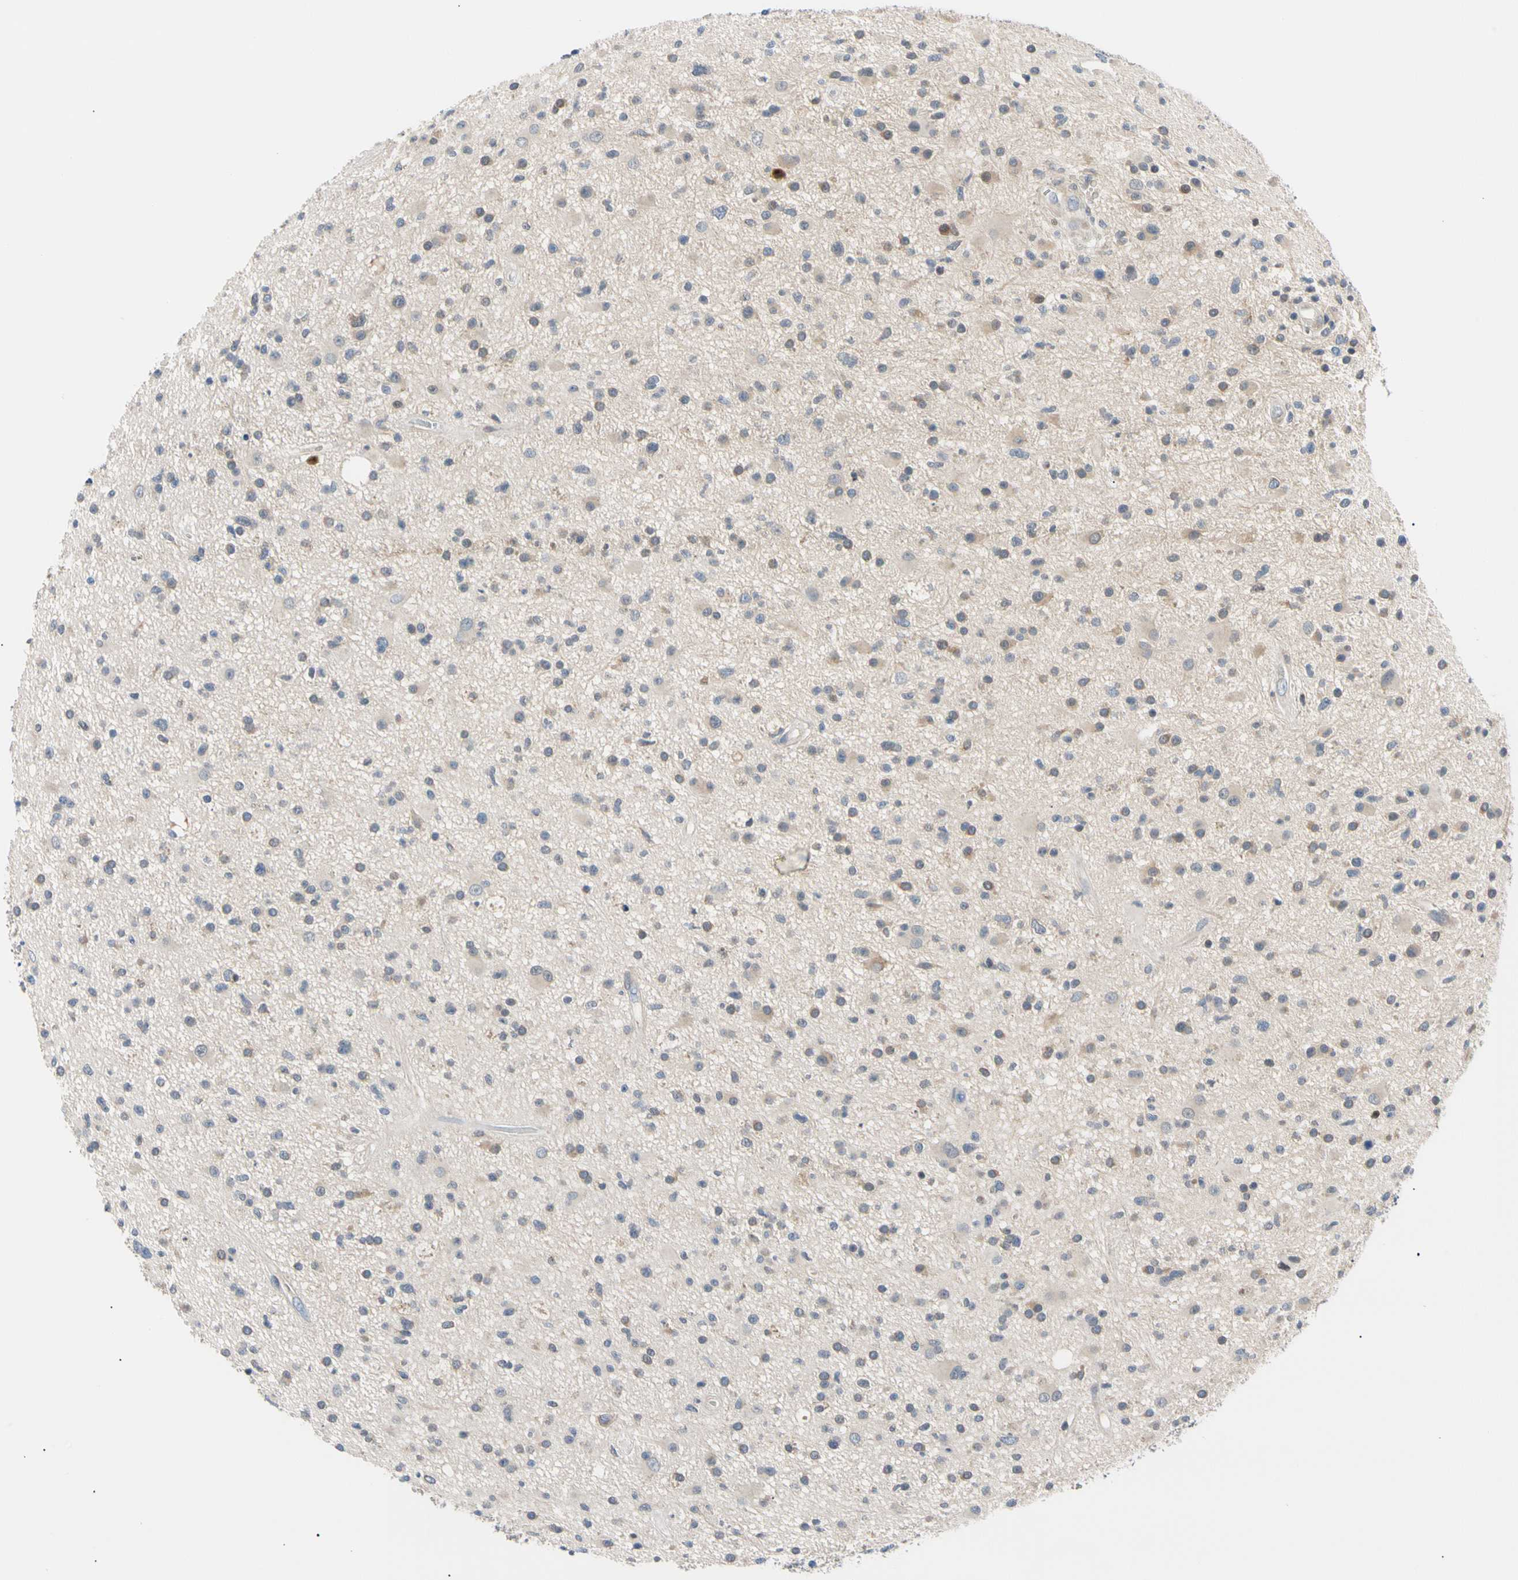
{"staining": {"intensity": "weak", "quantity": "<25%", "location": "cytoplasmic/membranous"}, "tissue": "glioma", "cell_type": "Tumor cells", "image_type": "cancer", "snomed": [{"axis": "morphology", "description": "Glioma, malignant, High grade"}, {"axis": "topography", "description": "Brain"}], "caption": "Immunohistochemical staining of malignant glioma (high-grade) exhibits no significant positivity in tumor cells.", "gene": "SEC23B", "patient": {"sex": "male", "age": 33}}